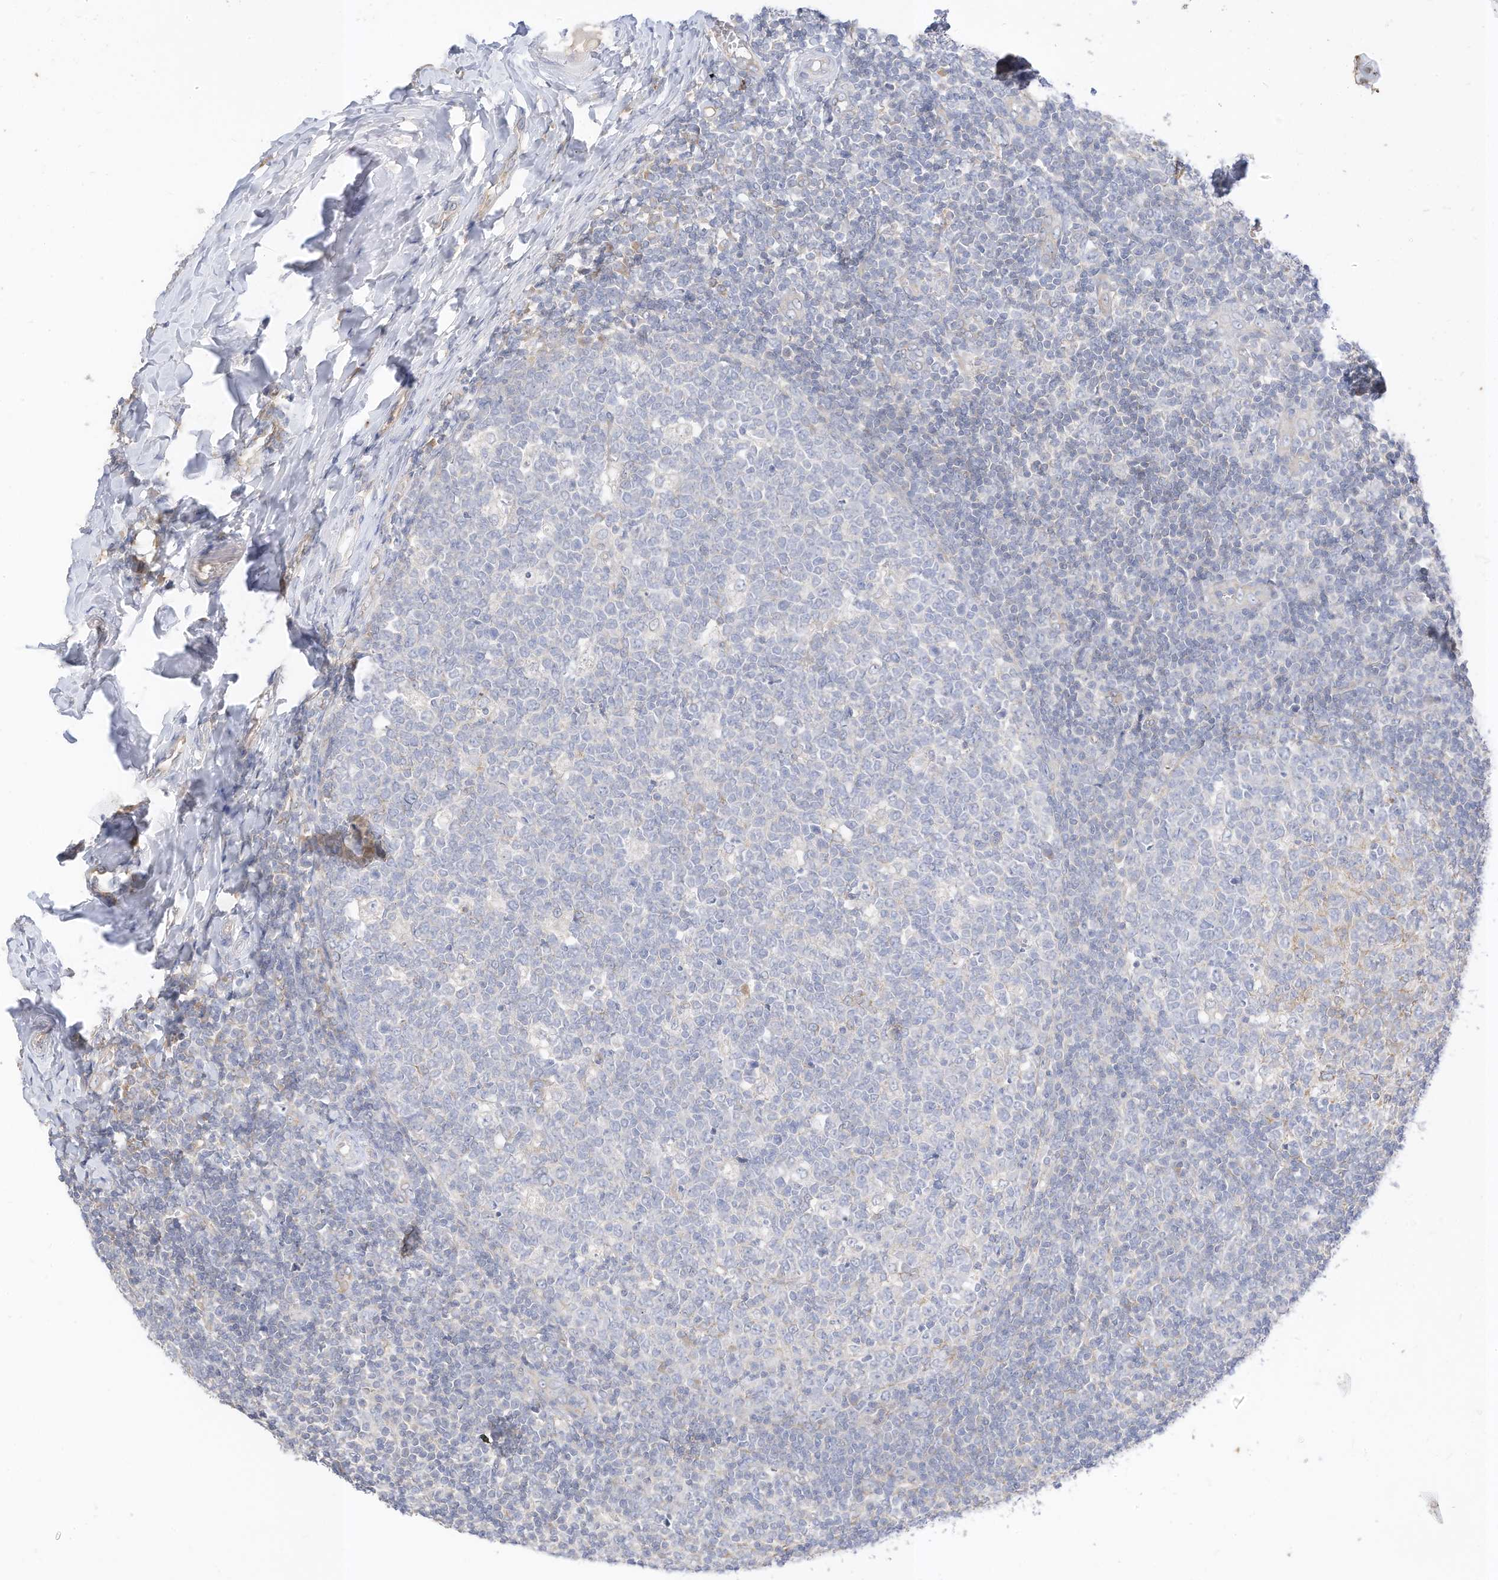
{"staining": {"intensity": "negative", "quantity": "none", "location": "none"}, "tissue": "tonsil", "cell_type": "Germinal center cells", "image_type": "normal", "snomed": [{"axis": "morphology", "description": "Normal tissue, NOS"}, {"axis": "topography", "description": "Tonsil"}], "caption": "Immunohistochemistry photomicrograph of benign human tonsil stained for a protein (brown), which shows no positivity in germinal center cells.", "gene": "RASA2", "patient": {"sex": "female", "age": 19}}